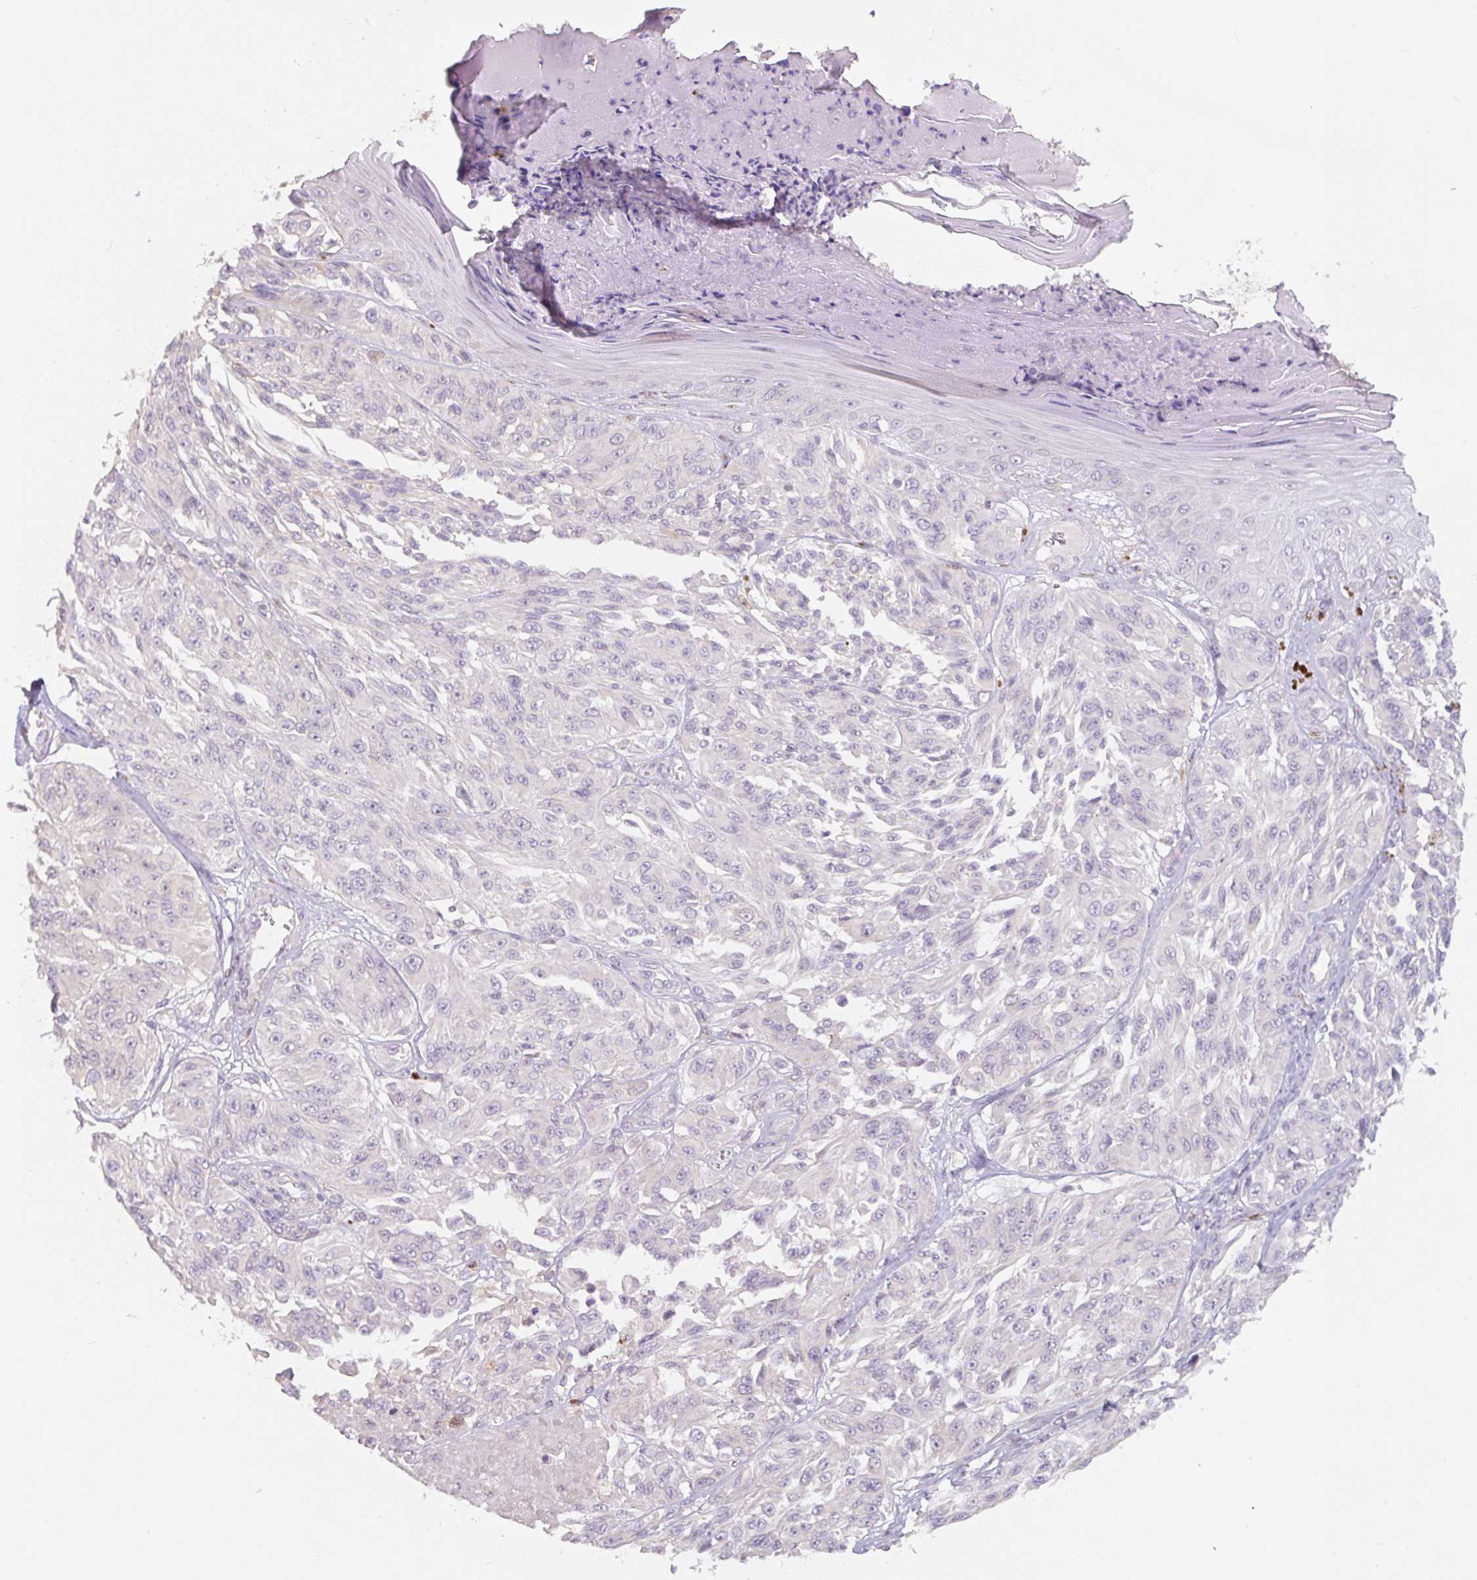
{"staining": {"intensity": "negative", "quantity": "none", "location": "none"}, "tissue": "melanoma", "cell_type": "Tumor cells", "image_type": "cancer", "snomed": [{"axis": "morphology", "description": "Malignant melanoma, NOS"}, {"axis": "topography", "description": "Skin"}], "caption": "Image shows no protein expression in tumor cells of malignant melanoma tissue.", "gene": "ASRGL1", "patient": {"sex": "male", "age": 94}}